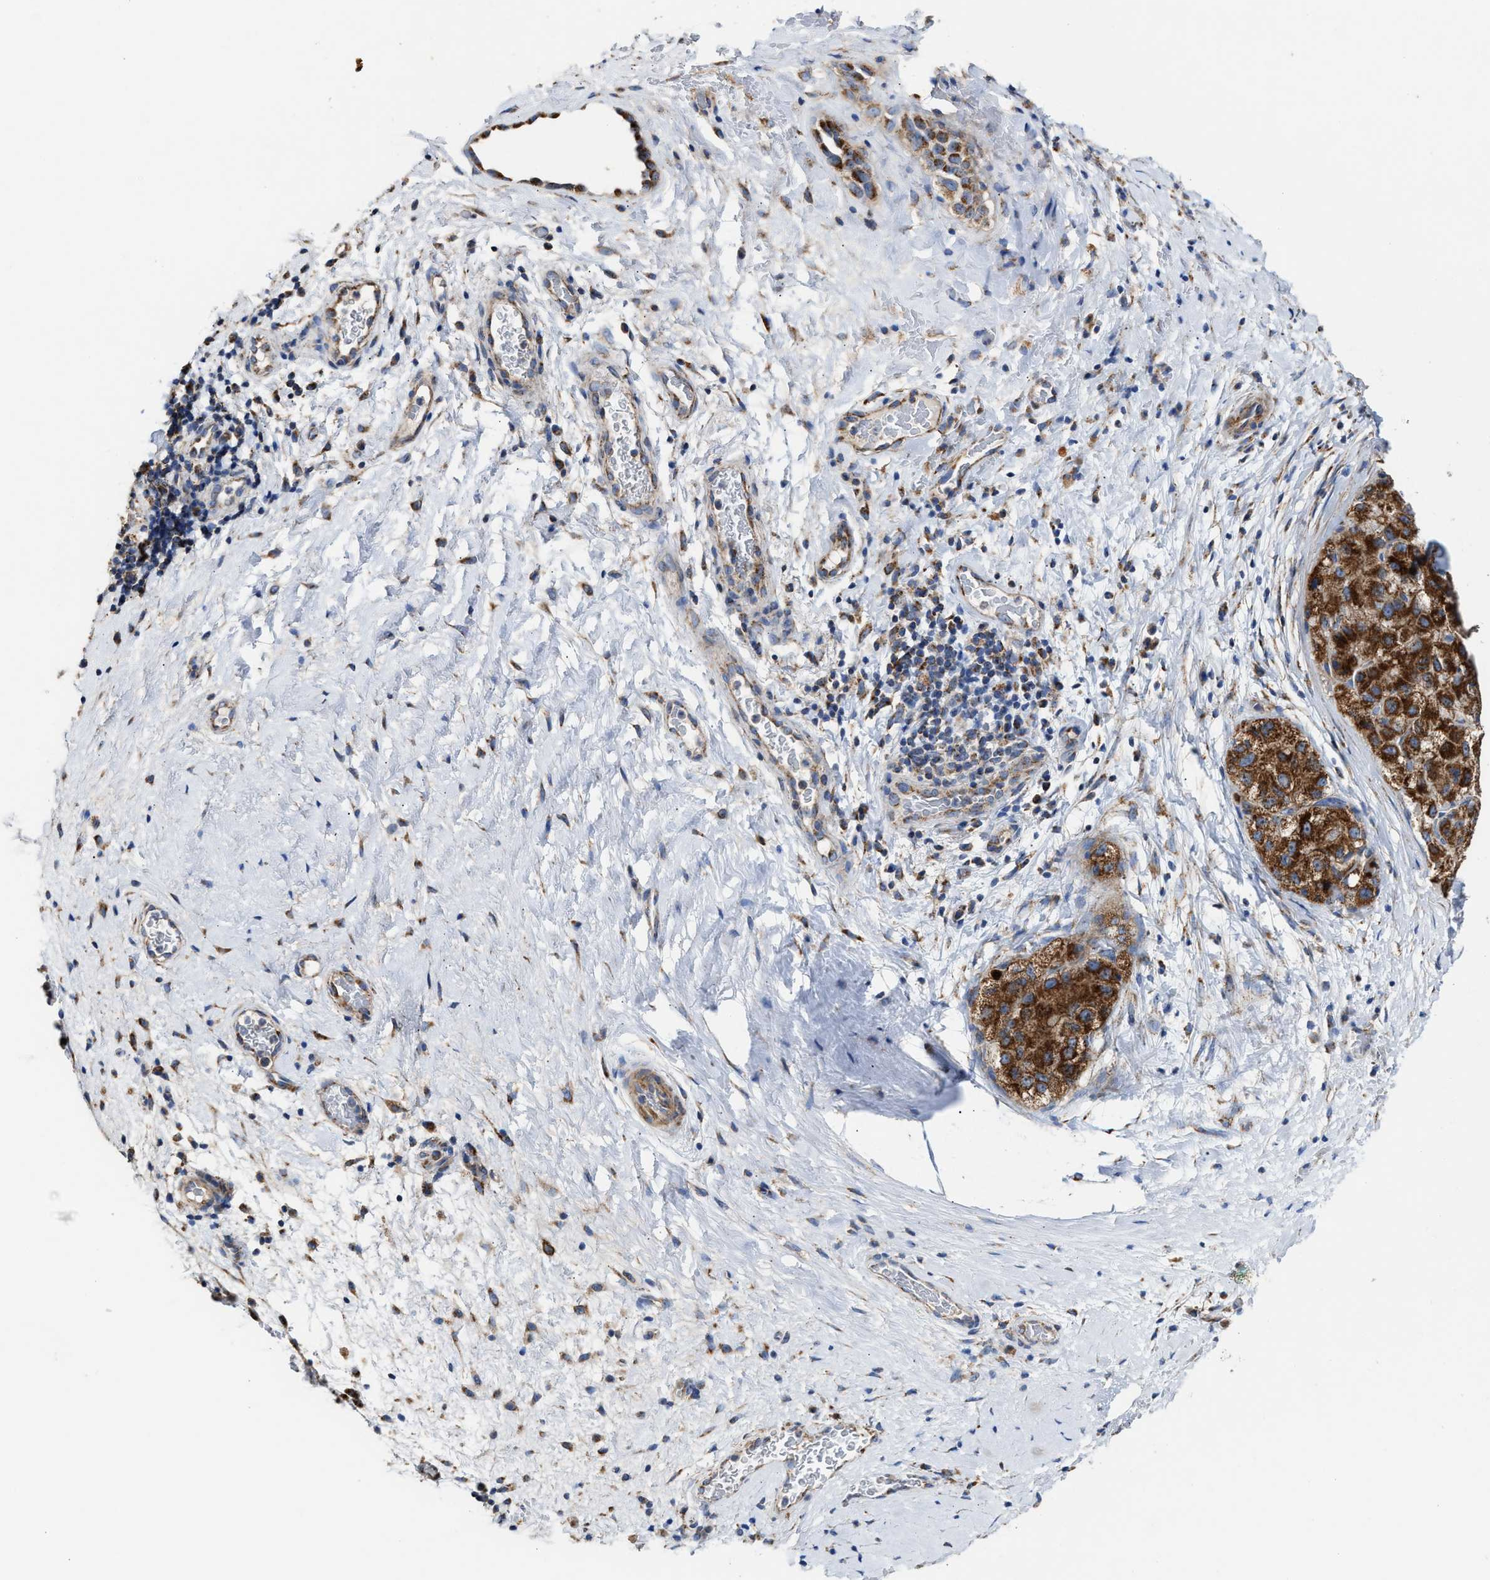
{"staining": {"intensity": "strong", "quantity": ">75%", "location": "cytoplasmic/membranous"}, "tissue": "liver cancer", "cell_type": "Tumor cells", "image_type": "cancer", "snomed": [{"axis": "morphology", "description": "Carcinoma, Hepatocellular, NOS"}, {"axis": "topography", "description": "Liver"}], "caption": "Immunohistochemical staining of liver cancer (hepatocellular carcinoma) shows high levels of strong cytoplasmic/membranous expression in about >75% of tumor cells. (Stains: DAB (3,3'-diaminobenzidine) in brown, nuclei in blue, Microscopy: brightfield microscopy at high magnification).", "gene": "MECR", "patient": {"sex": "male", "age": 80}}